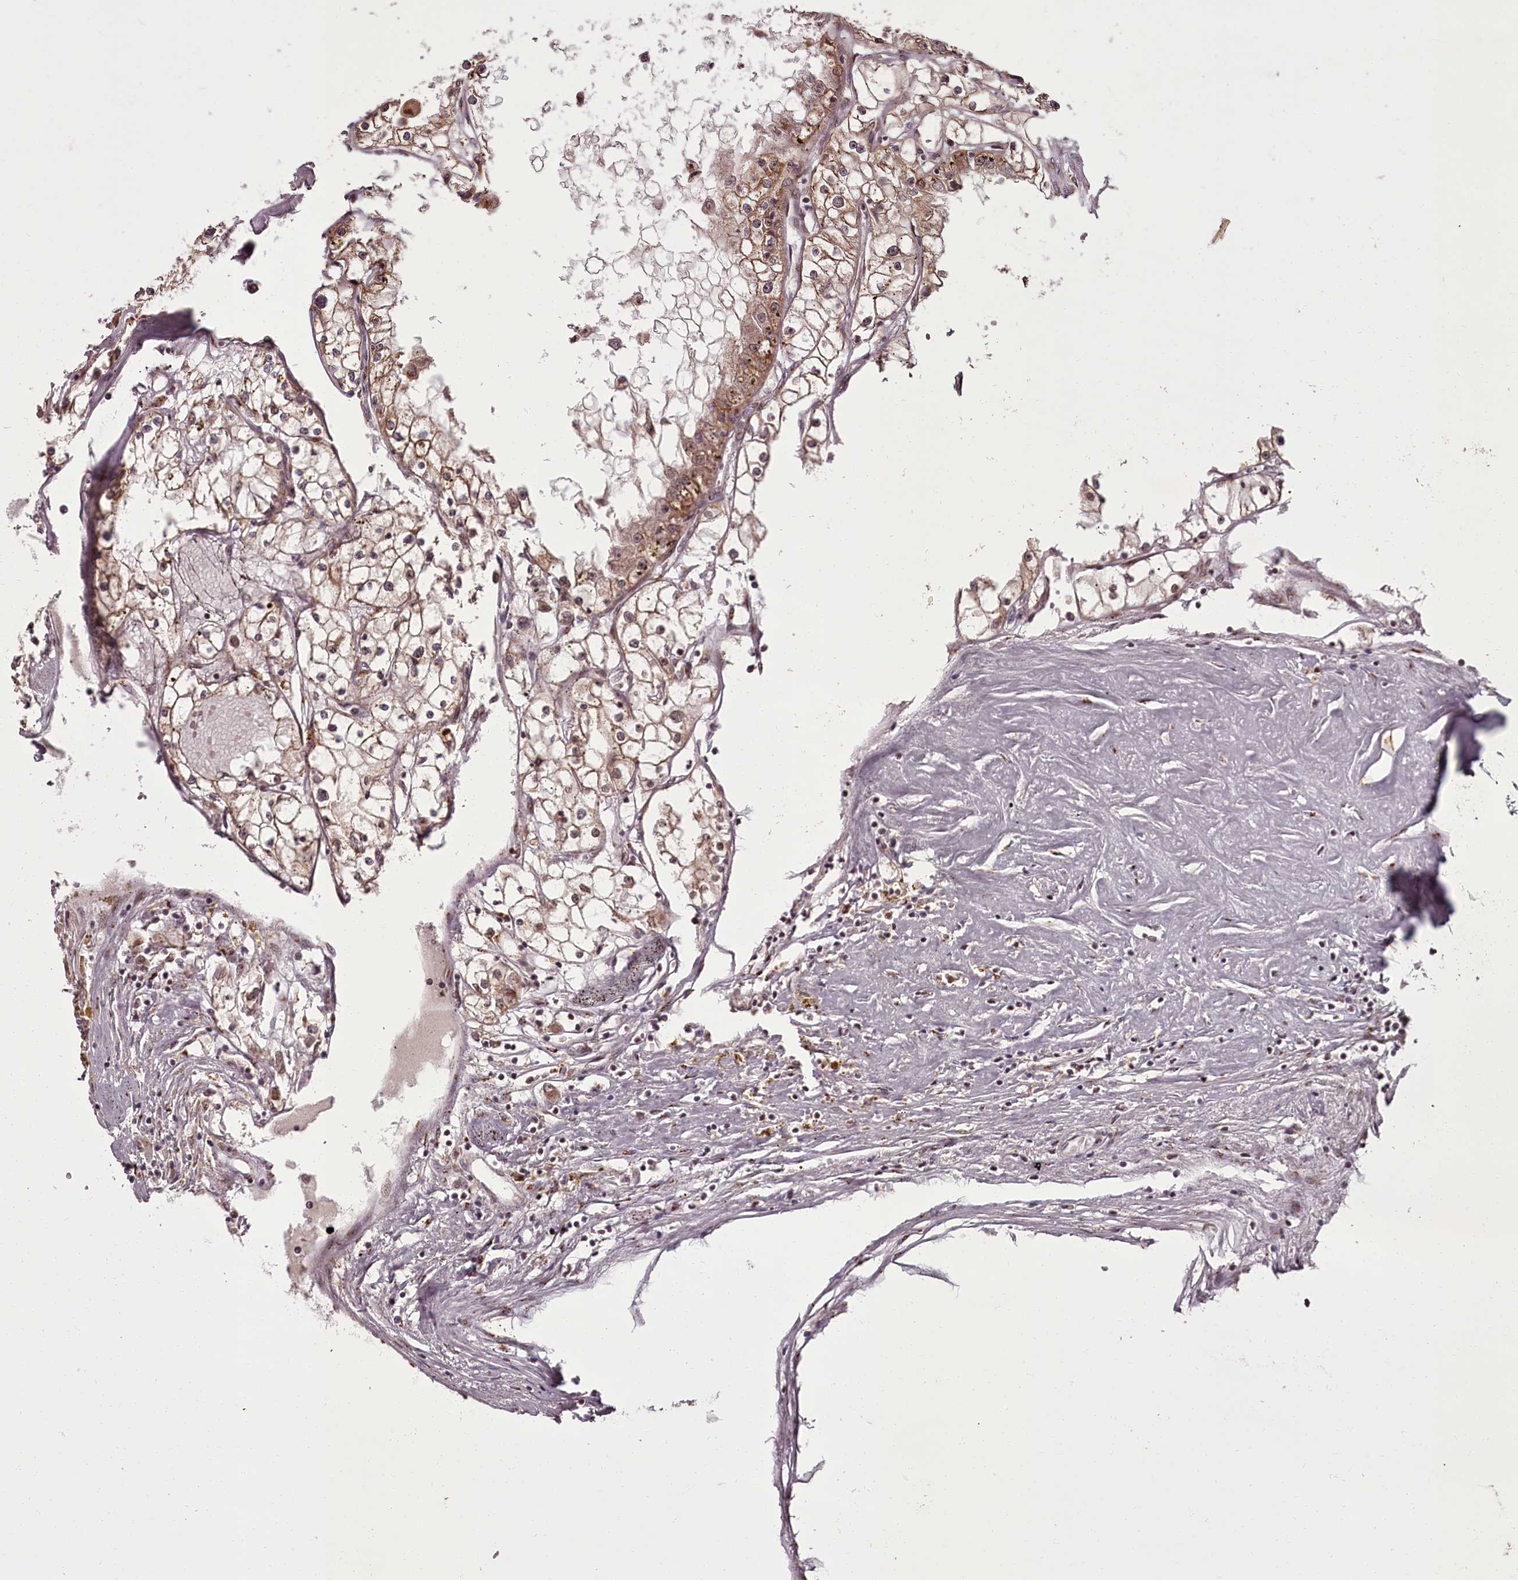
{"staining": {"intensity": "weak", "quantity": ">75%", "location": "cytoplasmic/membranous"}, "tissue": "renal cancer", "cell_type": "Tumor cells", "image_type": "cancer", "snomed": [{"axis": "morphology", "description": "Adenocarcinoma, NOS"}, {"axis": "topography", "description": "Kidney"}], "caption": "Tumor cells reveal low levels of weak cytoplasmic/membranous staining in approximately >75% of cells in renal cancer. (DAB (3,3'-diaminobenzidine) = brown stain, brightfield microscopy at high magnification).", "gene": "CEP83", "patient": {"sex": "male", "age": 56}}